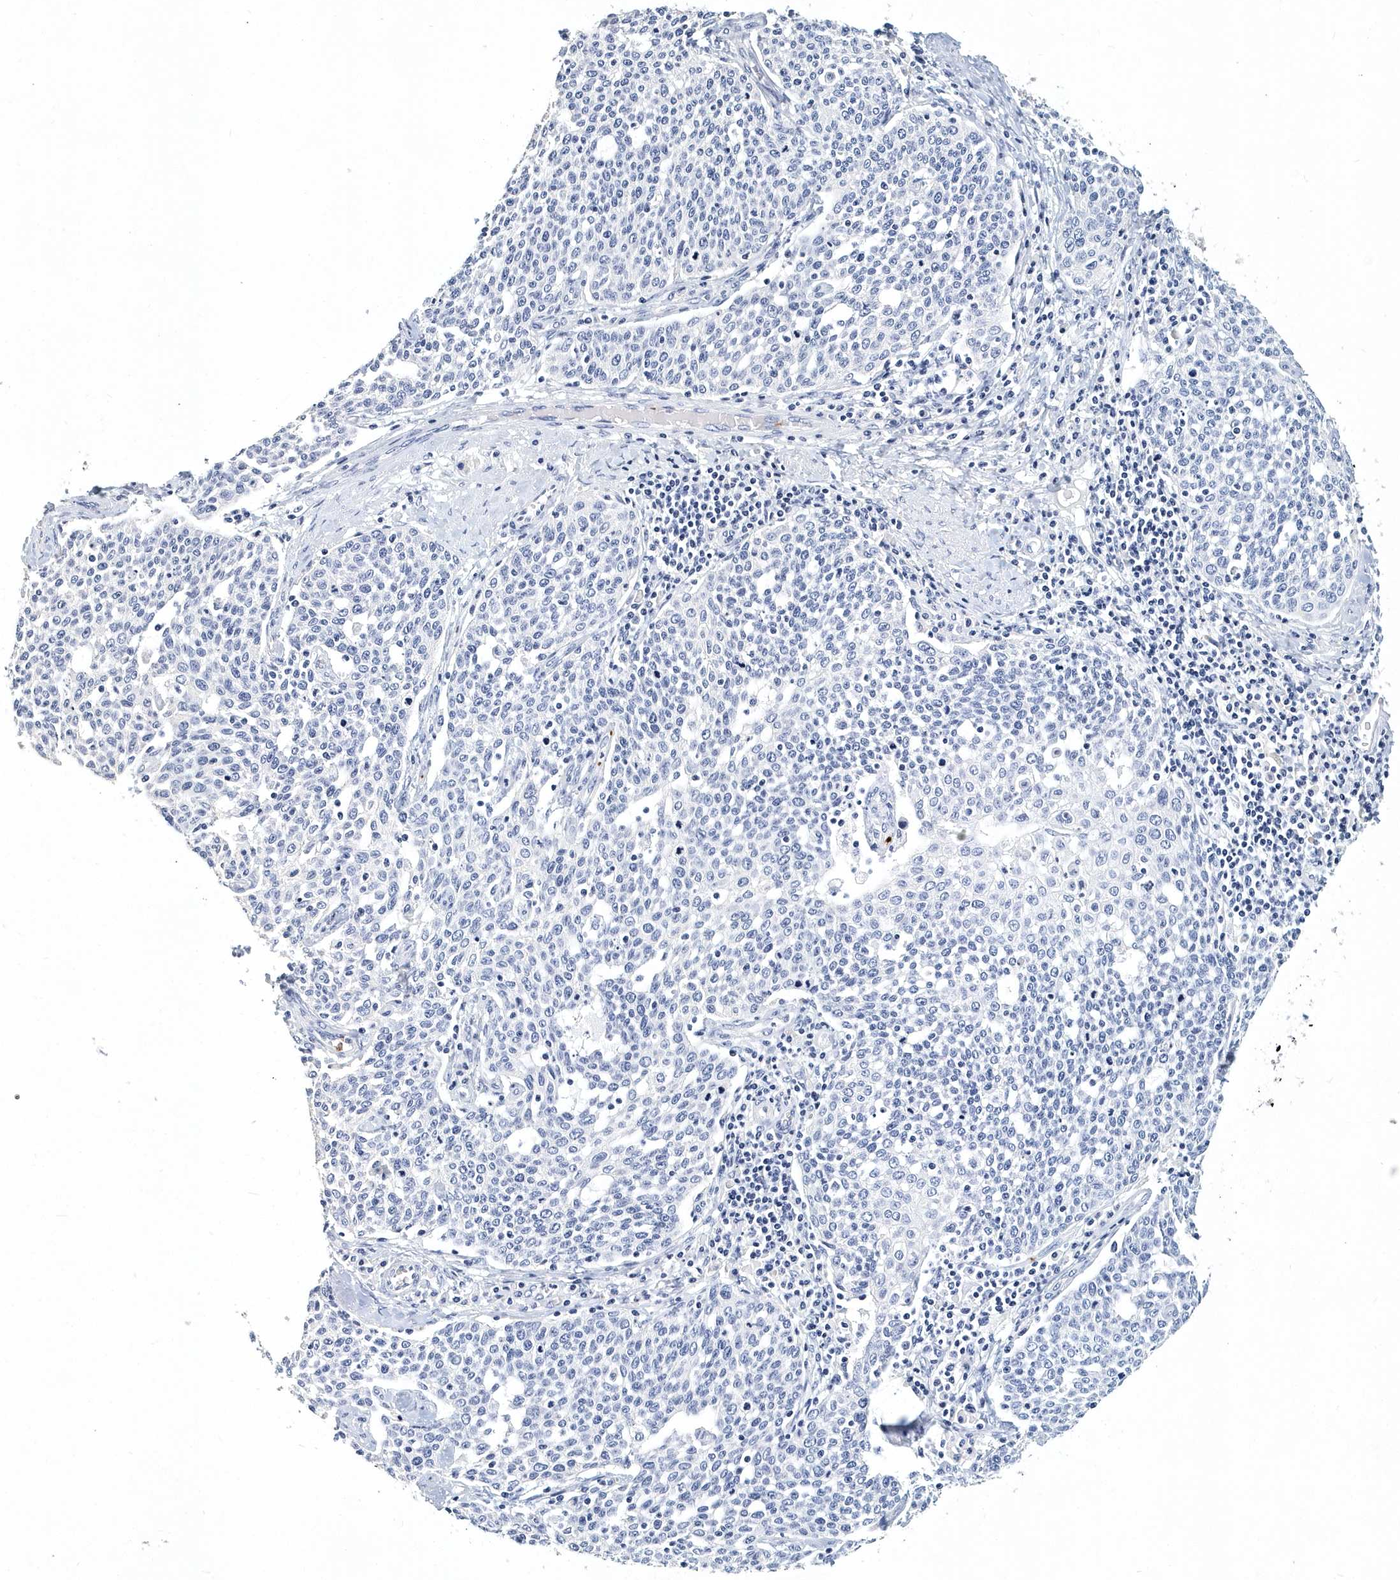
{"staining": {"intensity": "negative", "quantity": "none", "location": "none"}, "tissue": "cervical cancer", "cell_type": "Tumor cells", "image_type": "cancer", "snomed": [{"axis": "morphology", "description": "Squamous cell carcinoma, NOS"}, {"axis": "topography", "description": "Cervix"}], "caption": "DAB (3,3'-diaminobenzidine) immunohistochemical staining of cervical cancer displays no significant expression in tumor cells.", "gene": "ITGA2B", "patient": {"sex": "female", "age": 34}}